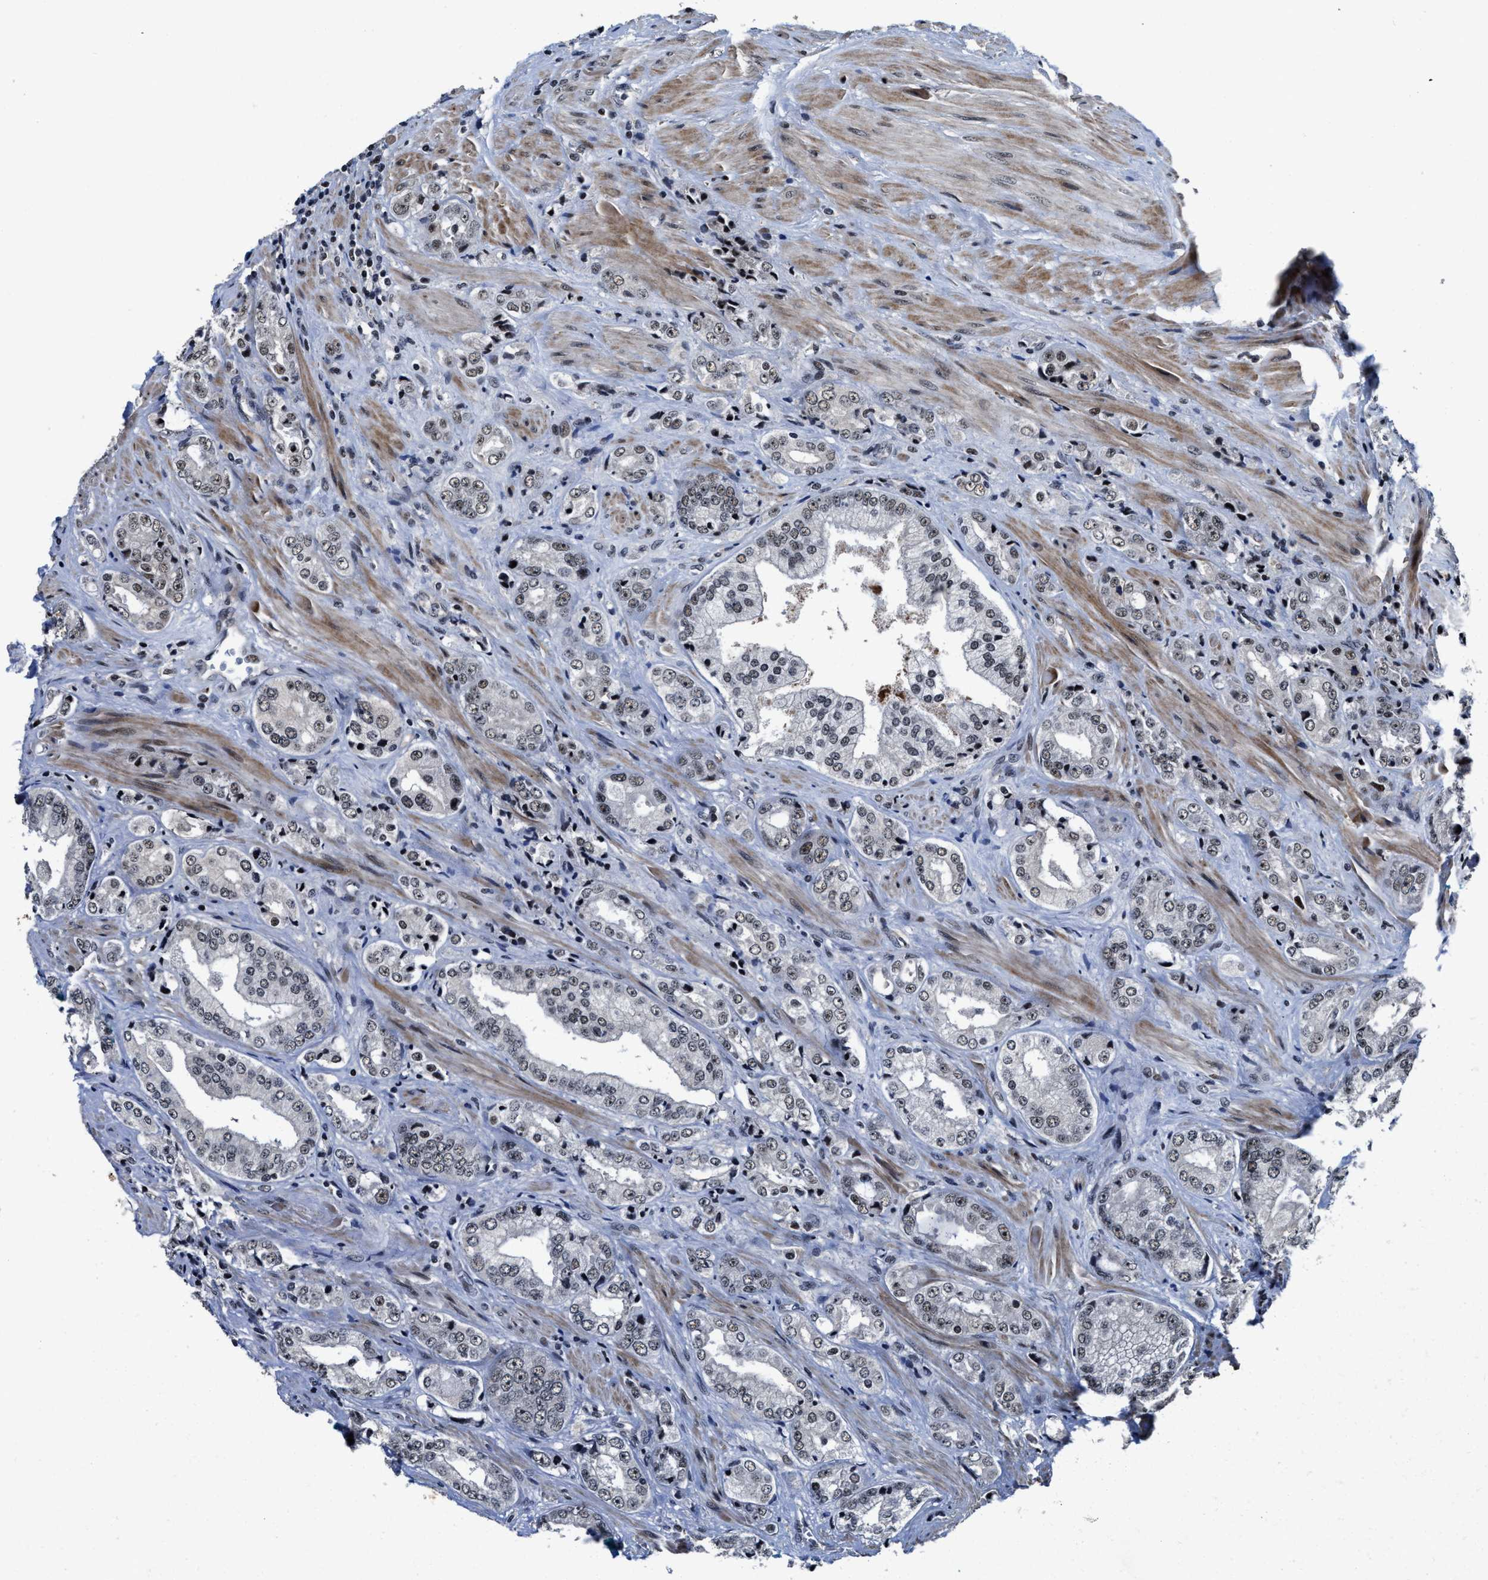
{"staining": {"intensity": "weak", "quantity": "25%-75%", "location": "nuclear"}, "tissue": "prostate cancer", "cell_type": "Tumor cells", "image_type": "cancer", "snomed": [{"axis": "morphology", "description": "Adenocarcinoma, High grade"}, {"axis": "topography", "description": "Prostate"}], "caption": "The micrograph shows staining of adenocarcinoma (high-grade) (prostate), revealing weak nuclear protein staining (brown color) within tumor cells.", "gene": "ZNF233", "patient": {"sex": "male", "age": 61}}